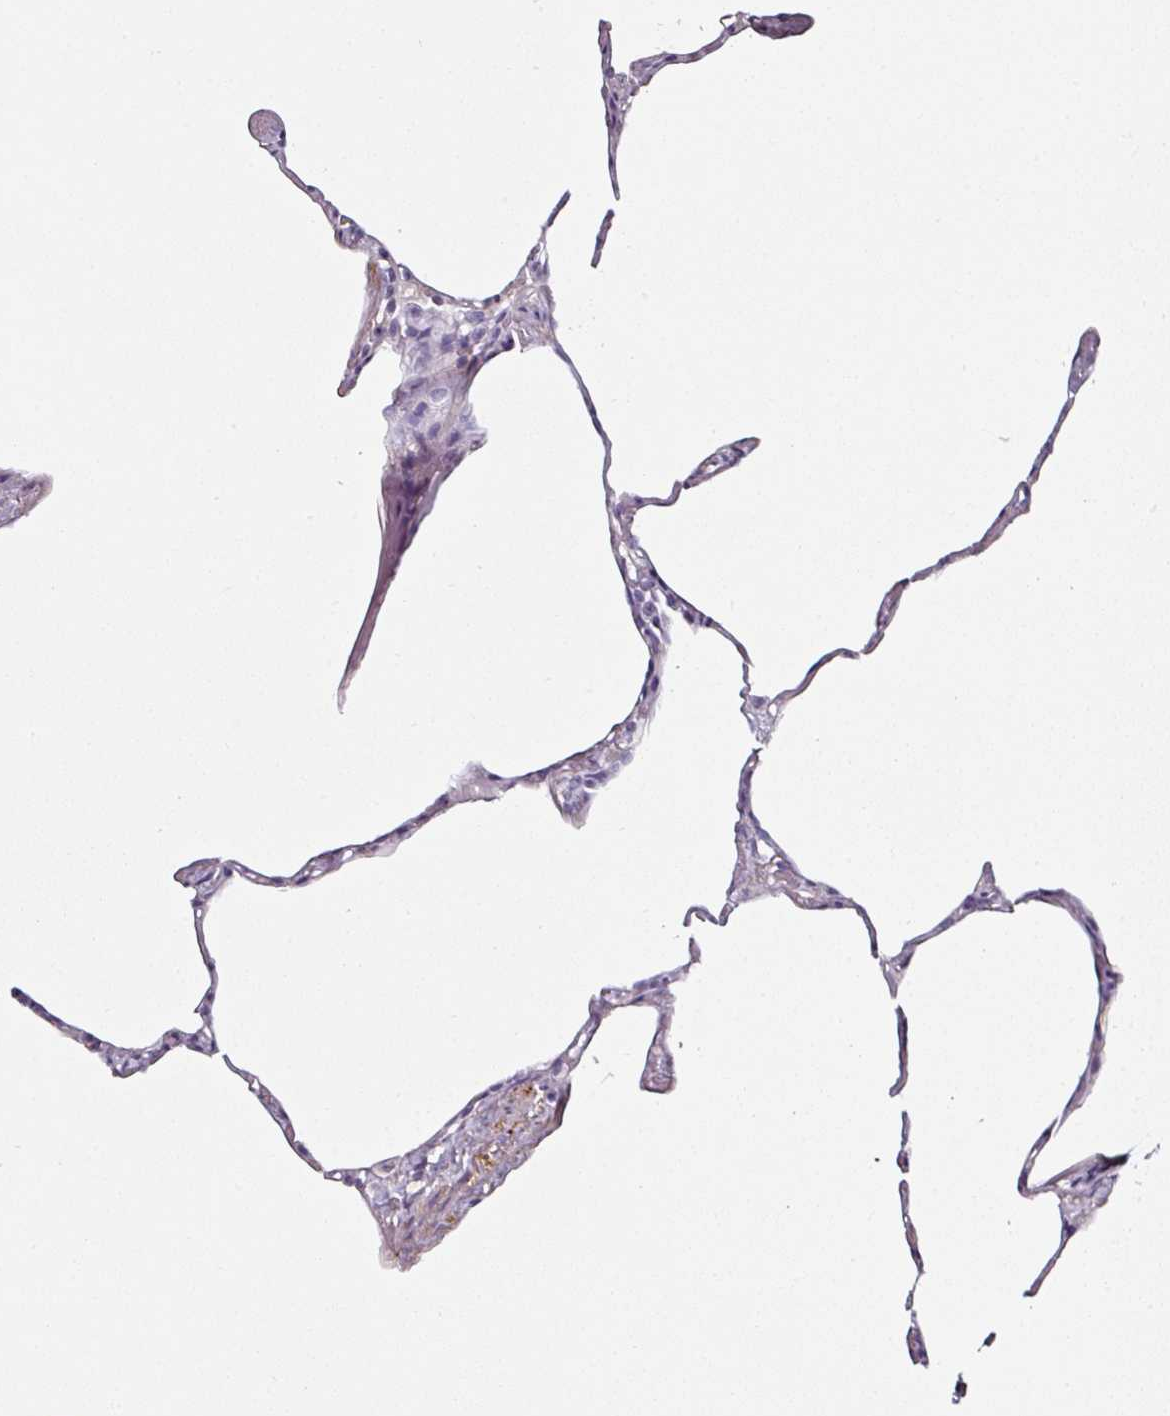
{"staining": {"intensity": "negative", "quantity": "none", "location": "none"}, "tissue": "lung", "cell_type": "Alveolar cells", "image_type": "normal", "snomed": [{"axis": "morphology", "description": "Normal tissue, NOS"}, {"axis": "topography", "description": "Lung"}], "caption": "The micrograph demonstrates no staining of alveolar cells in benign lung. (Brightfield microscopy of DAB immunohistochemistry (IHC) at high magnification).", "gene": "CAP2", "patient": {"sex": "male", "age": 65}}